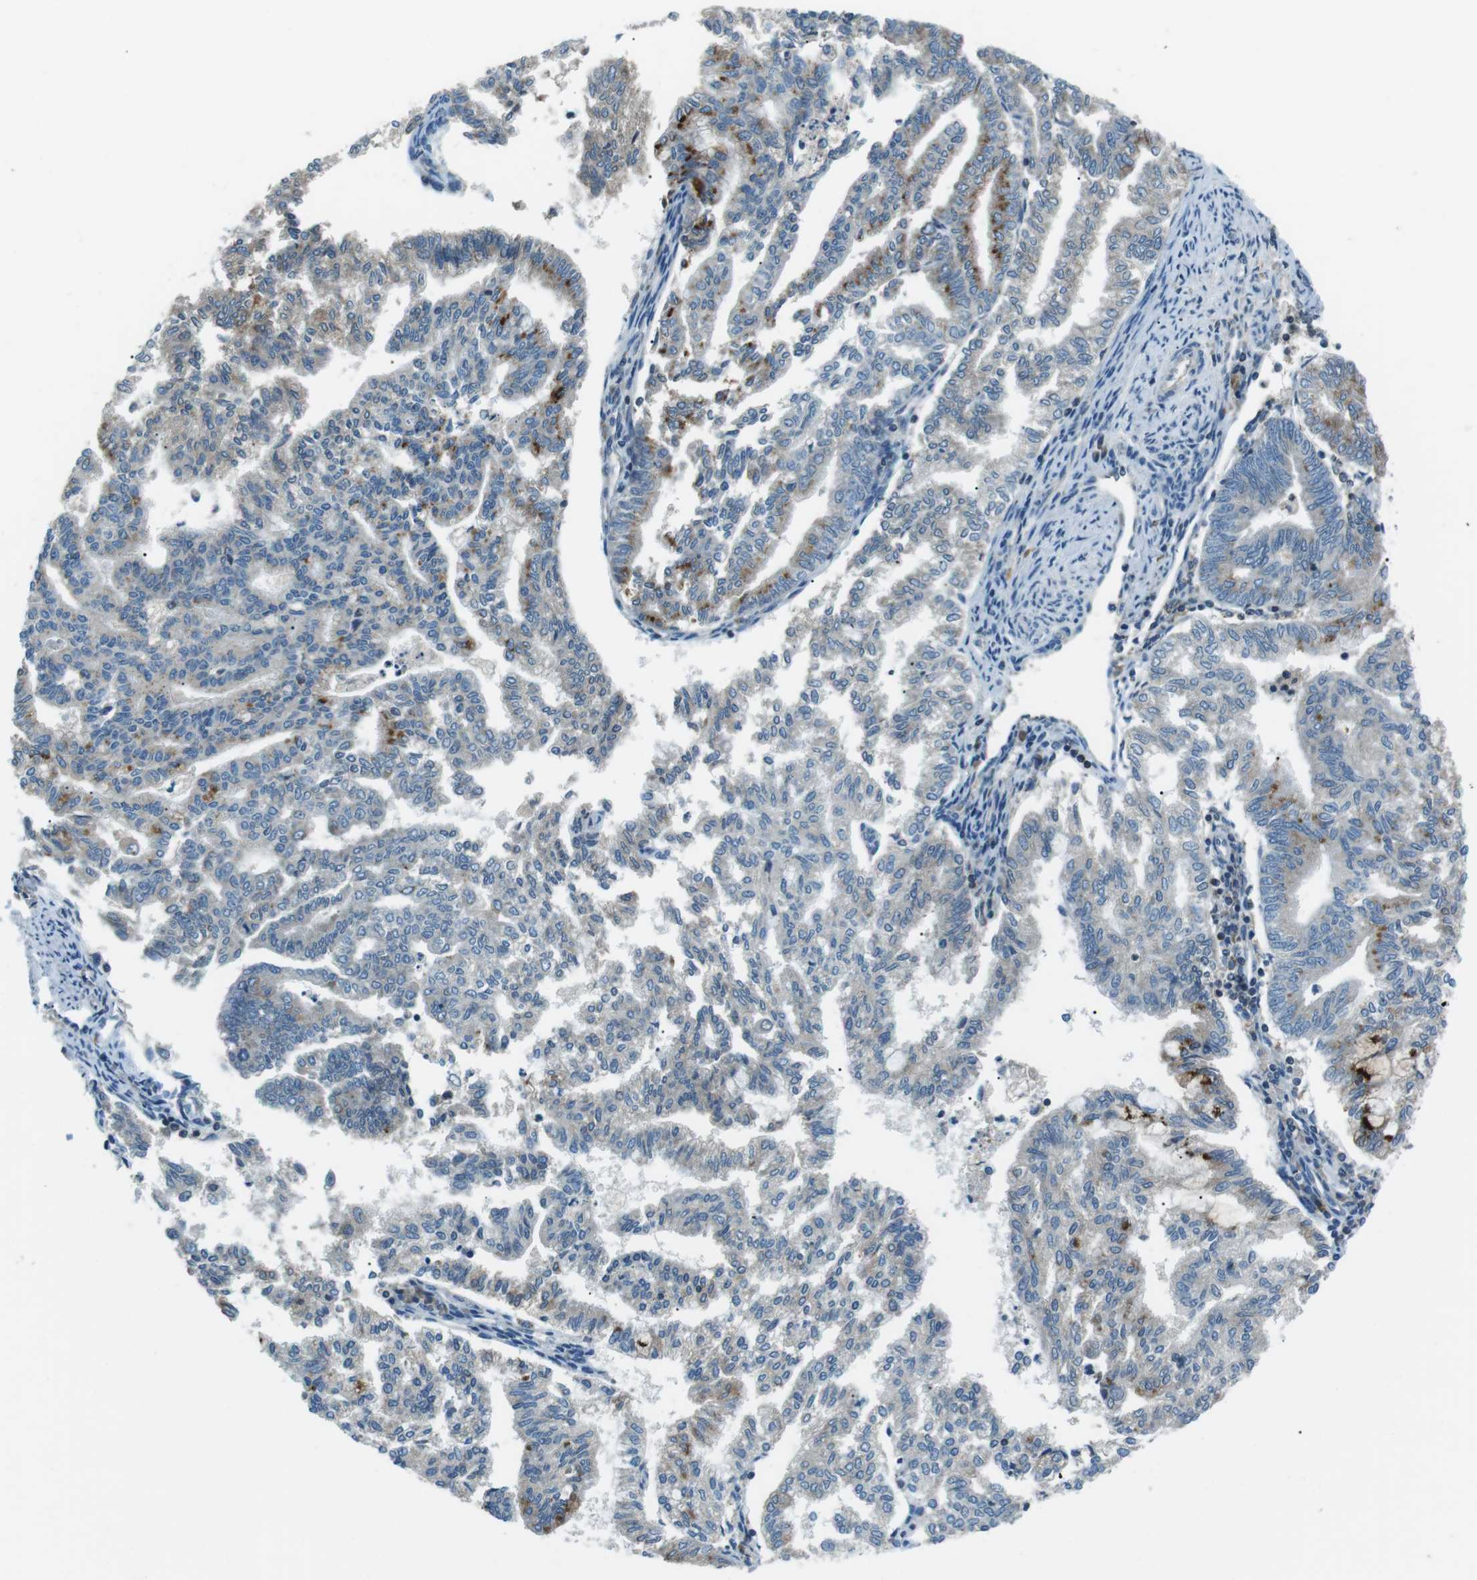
{"staining": {"intensity": "moderate", "quantity": "<25%", "location": "cytoplasmic/membranous"}, "tissue": "endometrial cancer", "cell_type": "Tumor cells", "image_type": "cancer", "snomed": [{"axis": "morphology", "description": "Adenocarcinoma, NOS"}, {"axis": "topography", "description": "Endometrium"}], "caption": "Human endometrial adenocarcinoma stained with a protein marker exhibits moderate staining in tumor cells.", "gene": "FAM3B", "patient": {"sex": "female", "age": 79}}